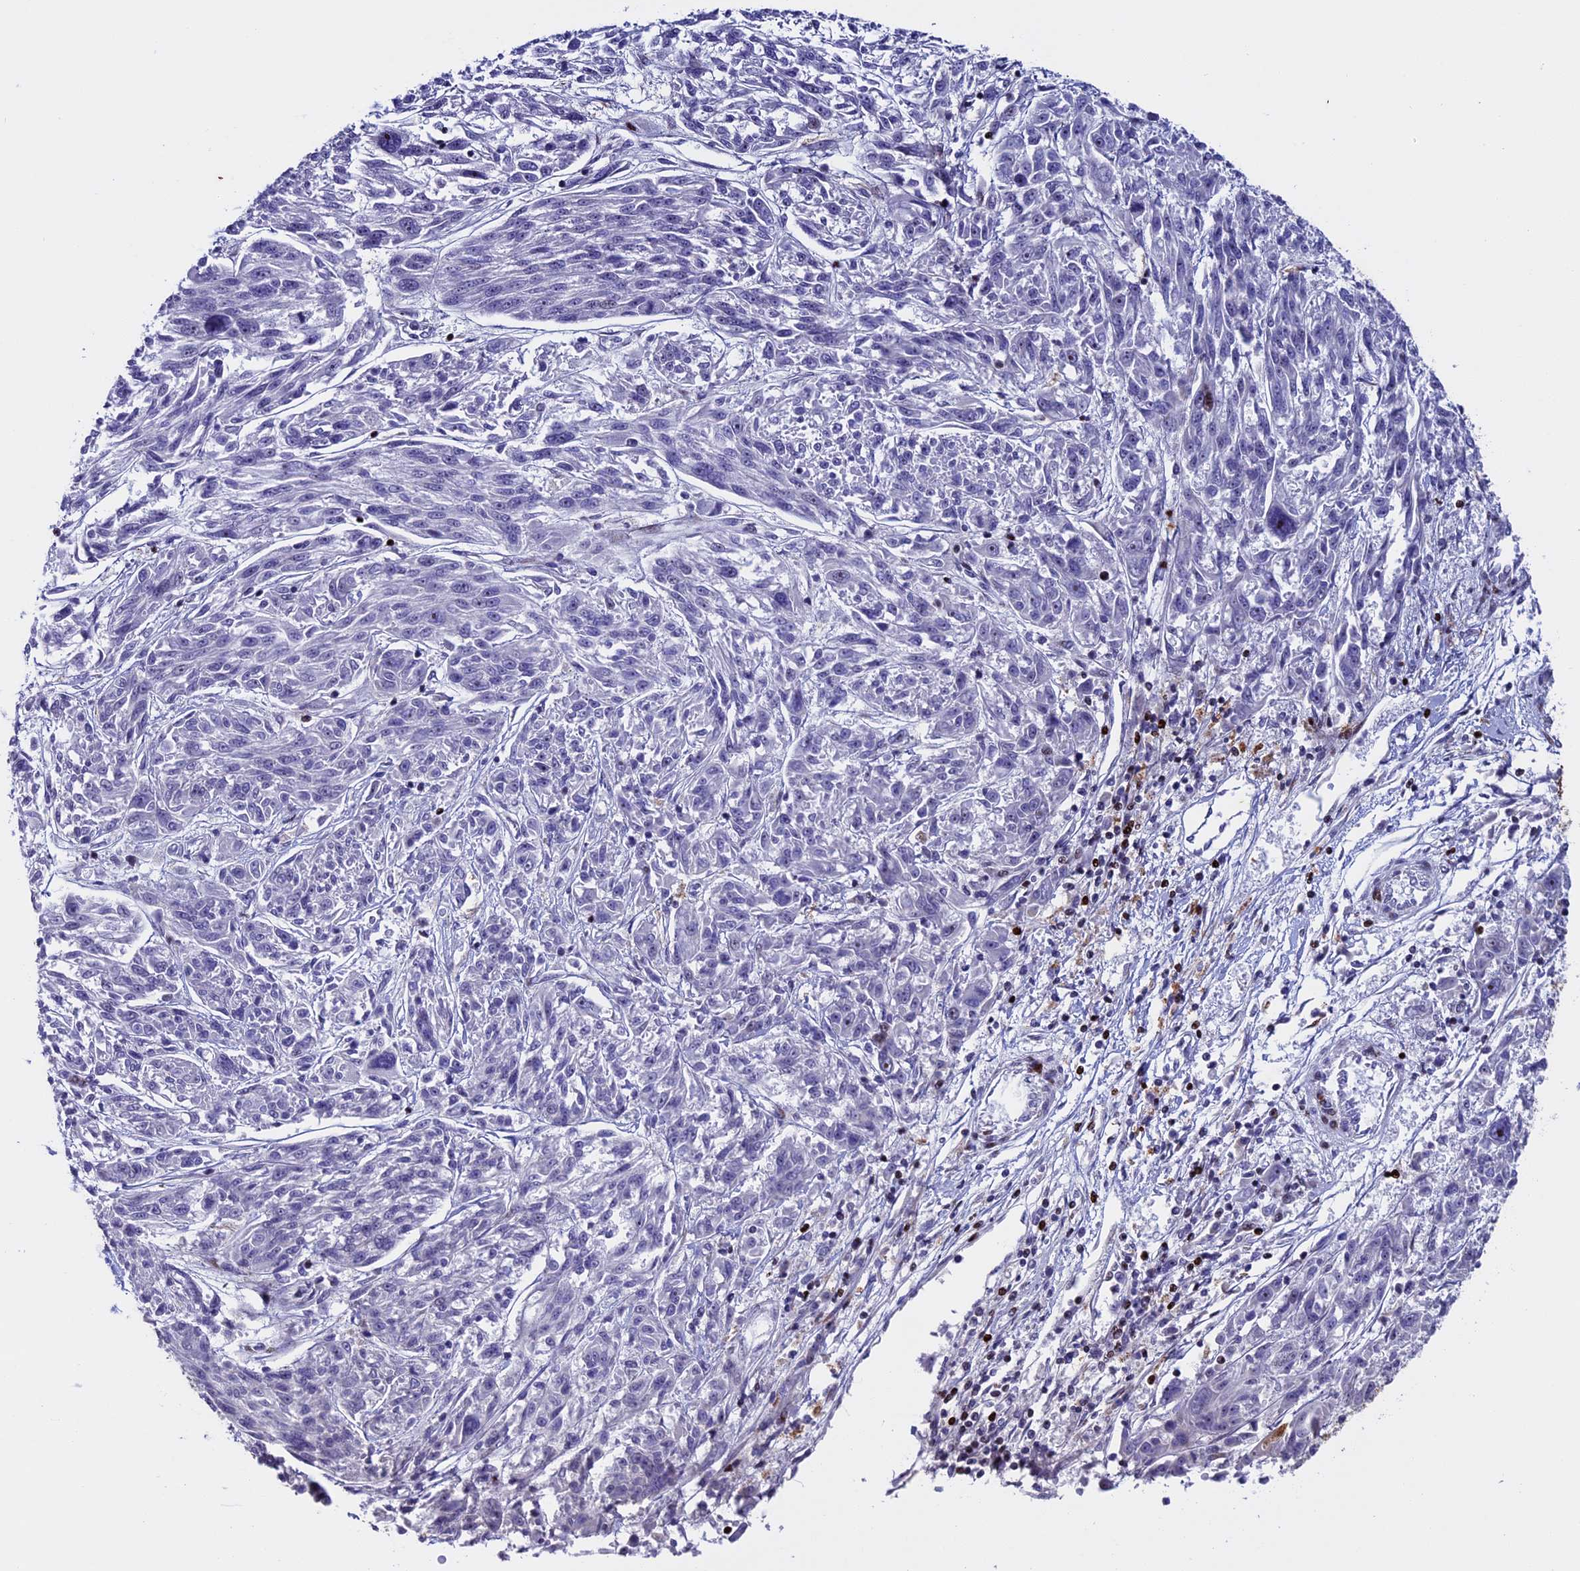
{"staining": {"intensity": "negative", "quantity": "none", "location": "none"}, "tissue": "melanoma", "cell_type": "Tumor cells", "image_type": "cancer", "snomed": [{"axis": "morphology", "description": "Malignant melanoma, NOS"}, {"axis": "topography", "description": "Skin"}], "caption": "This is an immunohistochemistry (IHC) micrograph of human malignant melanoma. There is no expression in tumor cells.", "gene": "BTBD3", "patient": {"sex": "male", "age": 53}}